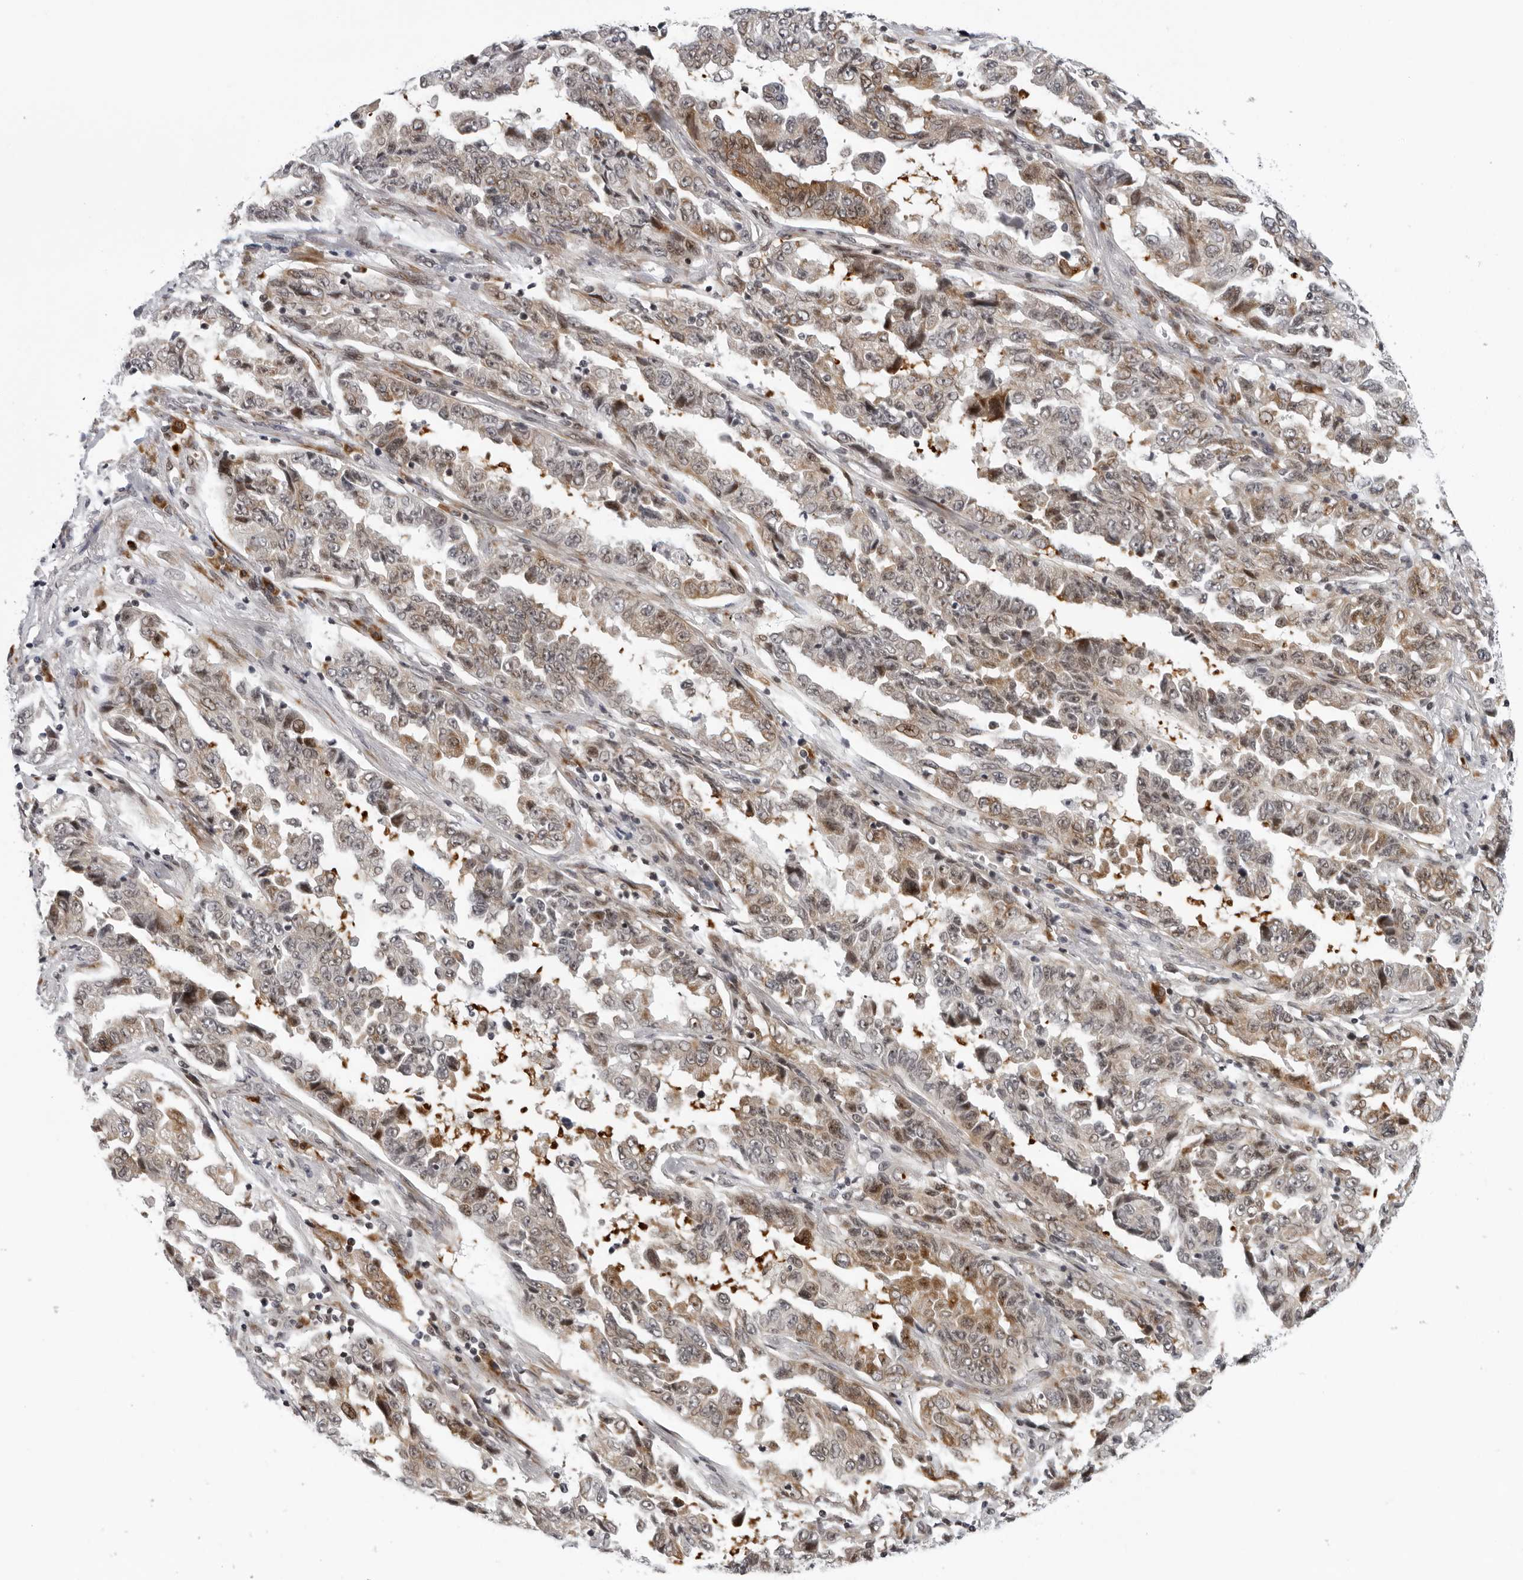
{"staining": {"intensity": "moderate", "quantity": "25%-75%", "location": "cytoplasmic/membranous"}, "tissue": "lung cancer", "cell_type": "Tumor cells", "image_type": "cancer", "snomed": [{"axis": "morphology", "description": "Adenocarcinoma, NOS"}, {"axis": "topography", "description": "Lung"}], "caption": "Tumor cells reveal medium levels of moderate cytoplasmic/membranous expression in about 25%-75% of cells in human lung cancer (adenocarcinoma).", "gene": "PIP4K2C", "patient": {"sex": "female", "age": 51}}